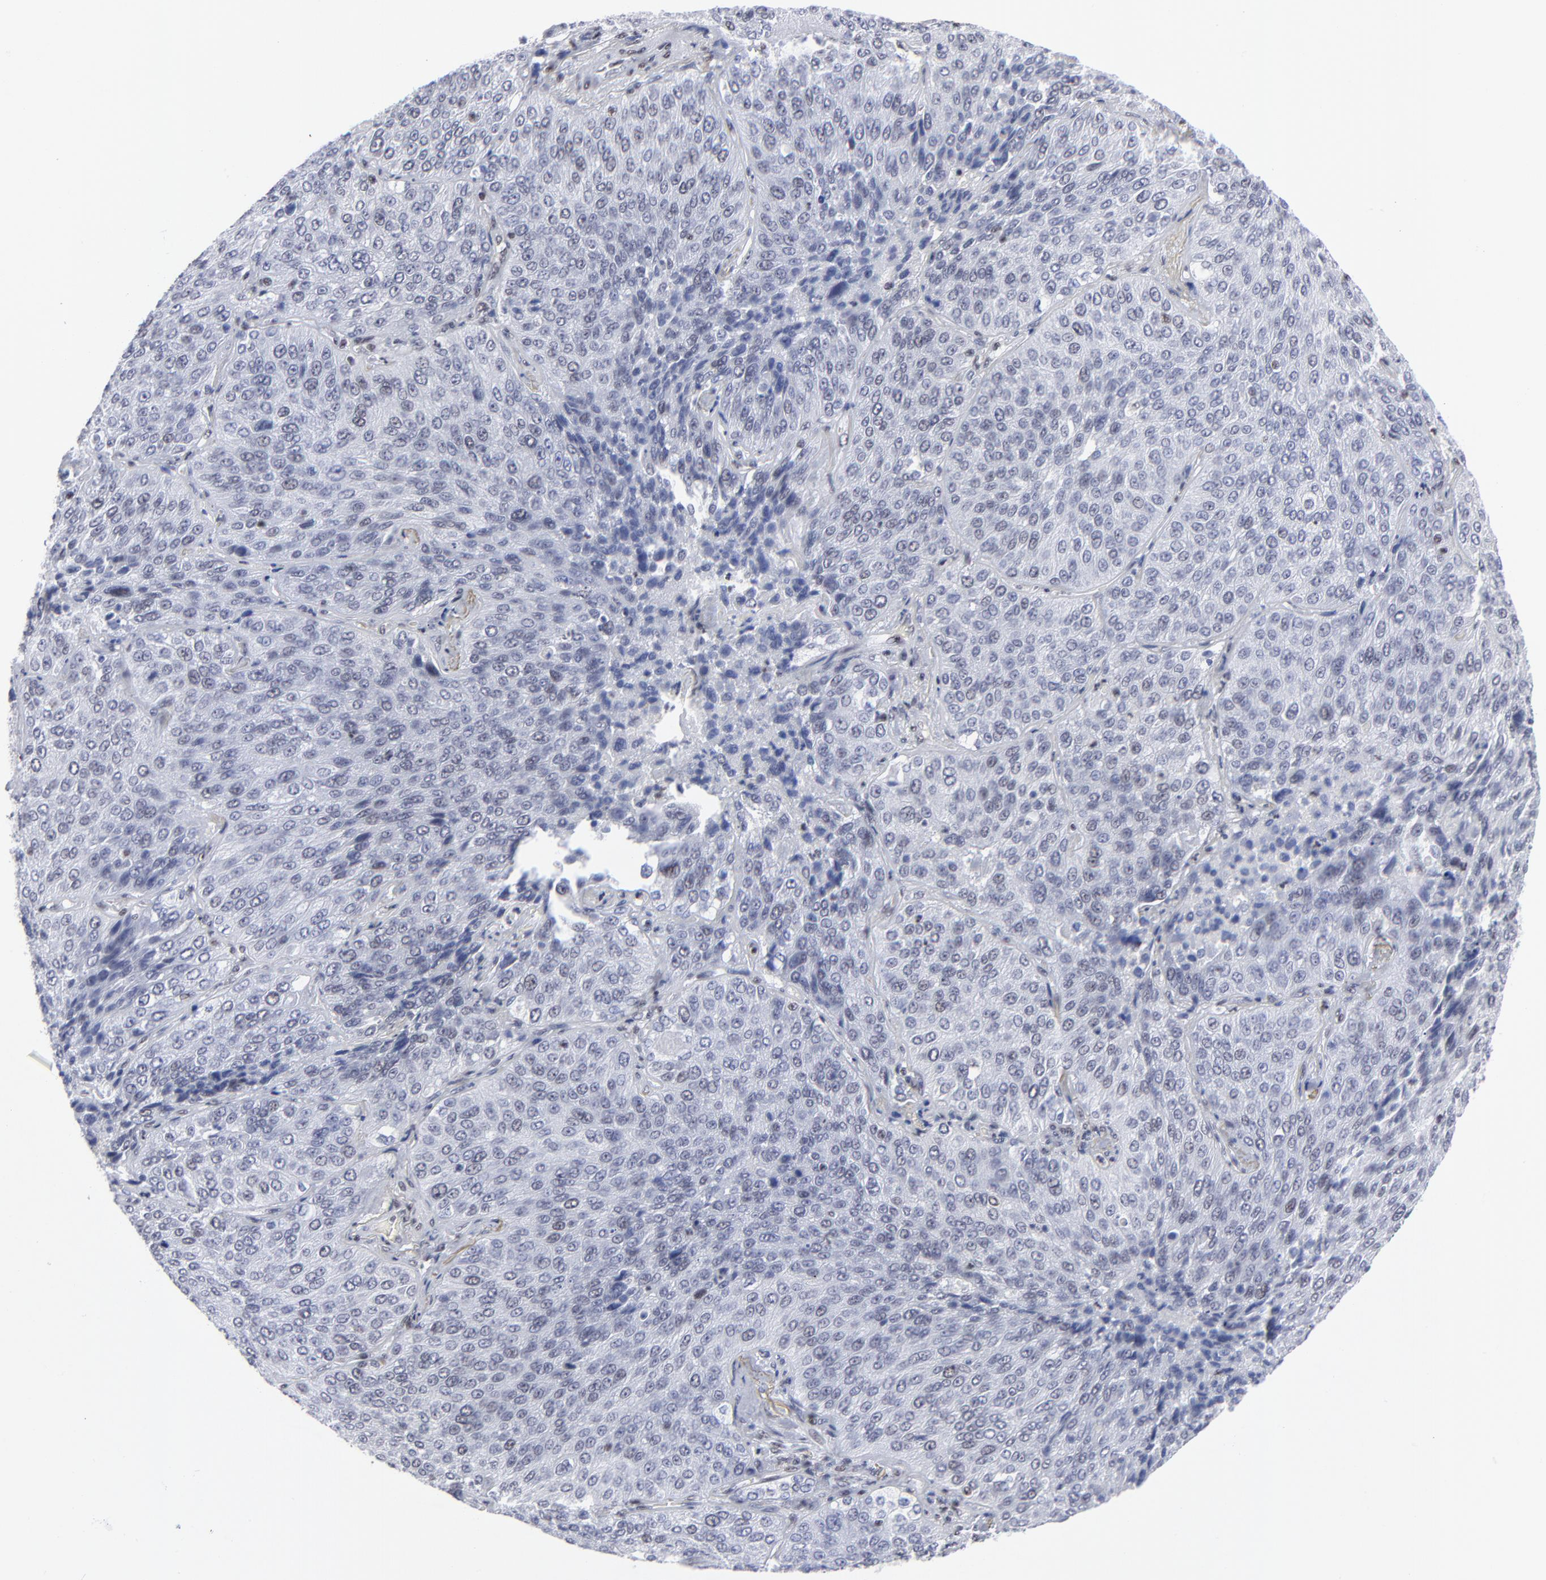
{"staining": {"intensity": "negative", "quantity": "none", "location": "none"}, "tissue": "lung cancer", "cell_type": "Tumor cells", "image_type": "cancer", "snomed": [{"axis": "morphology", "description": "Squamous cell carcinoma, NOS"}, {"axis": "topography", "description": "Lung"}], "caption": "Human lung squamous cell carcinoma stained for a protein using immunohistochemistry exhibits no expression in tumor cells.", "gene": "SP2", "patient": {"sex": "male", "age": 54}}